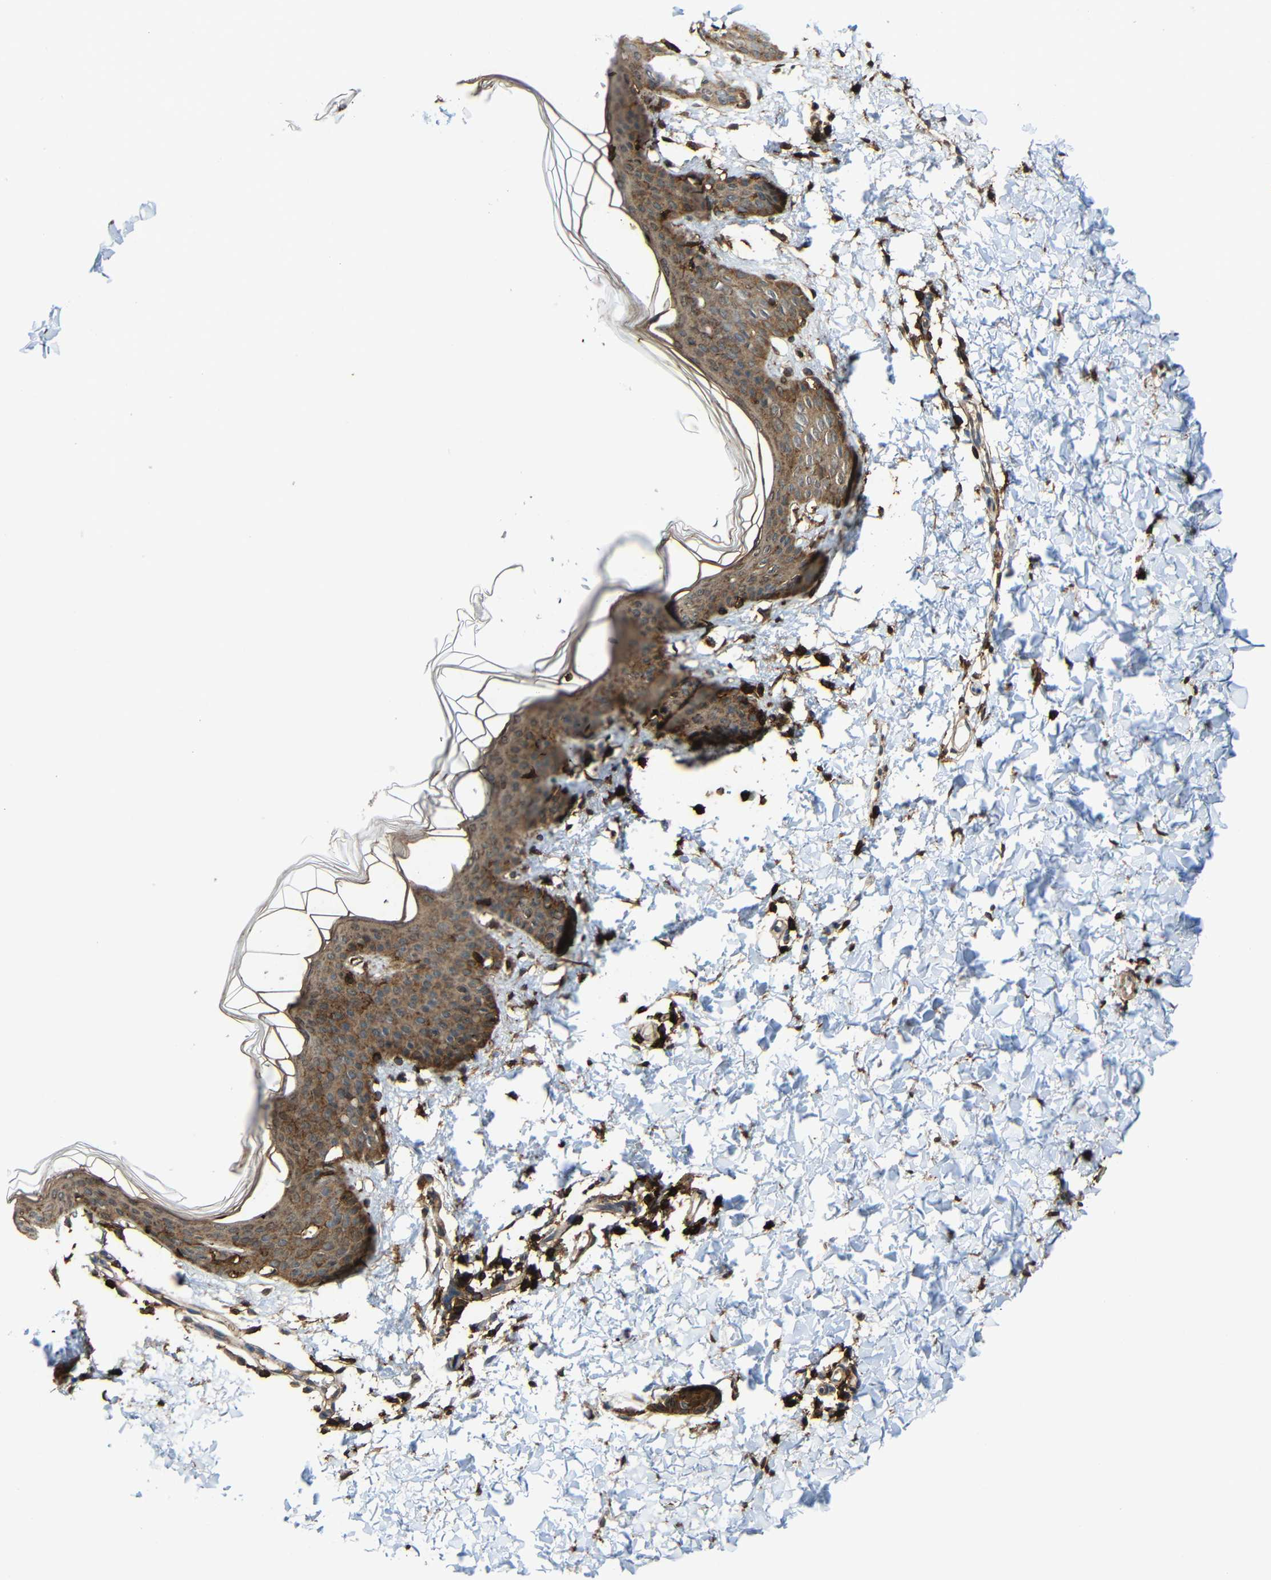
{"staining": {"intensity": "moderate", "quantity": ">75%", "location": "cytoplasmic/membranous"}, "tissue": "skin", "cell_type": "Fibroblasts", "image_type": "normal", "snomed": [{"axis": "morphology", "description": "Normal tissue, NOS"}, {"axis": "topography", "description": "Skin"}], "caption": "High-power microscopy captured an immunohistochemistry micrograph of benign skin, revealing moderate cytoplasmic/membranous expression in approximately >75% of fibroblasts. (Stains: DAB in brown, nuclei in blue, Microscopy: brightfield microscopy at high magnification).", "gene": "C1GALT1", "patient": {"sex": "female", "age": 17}}